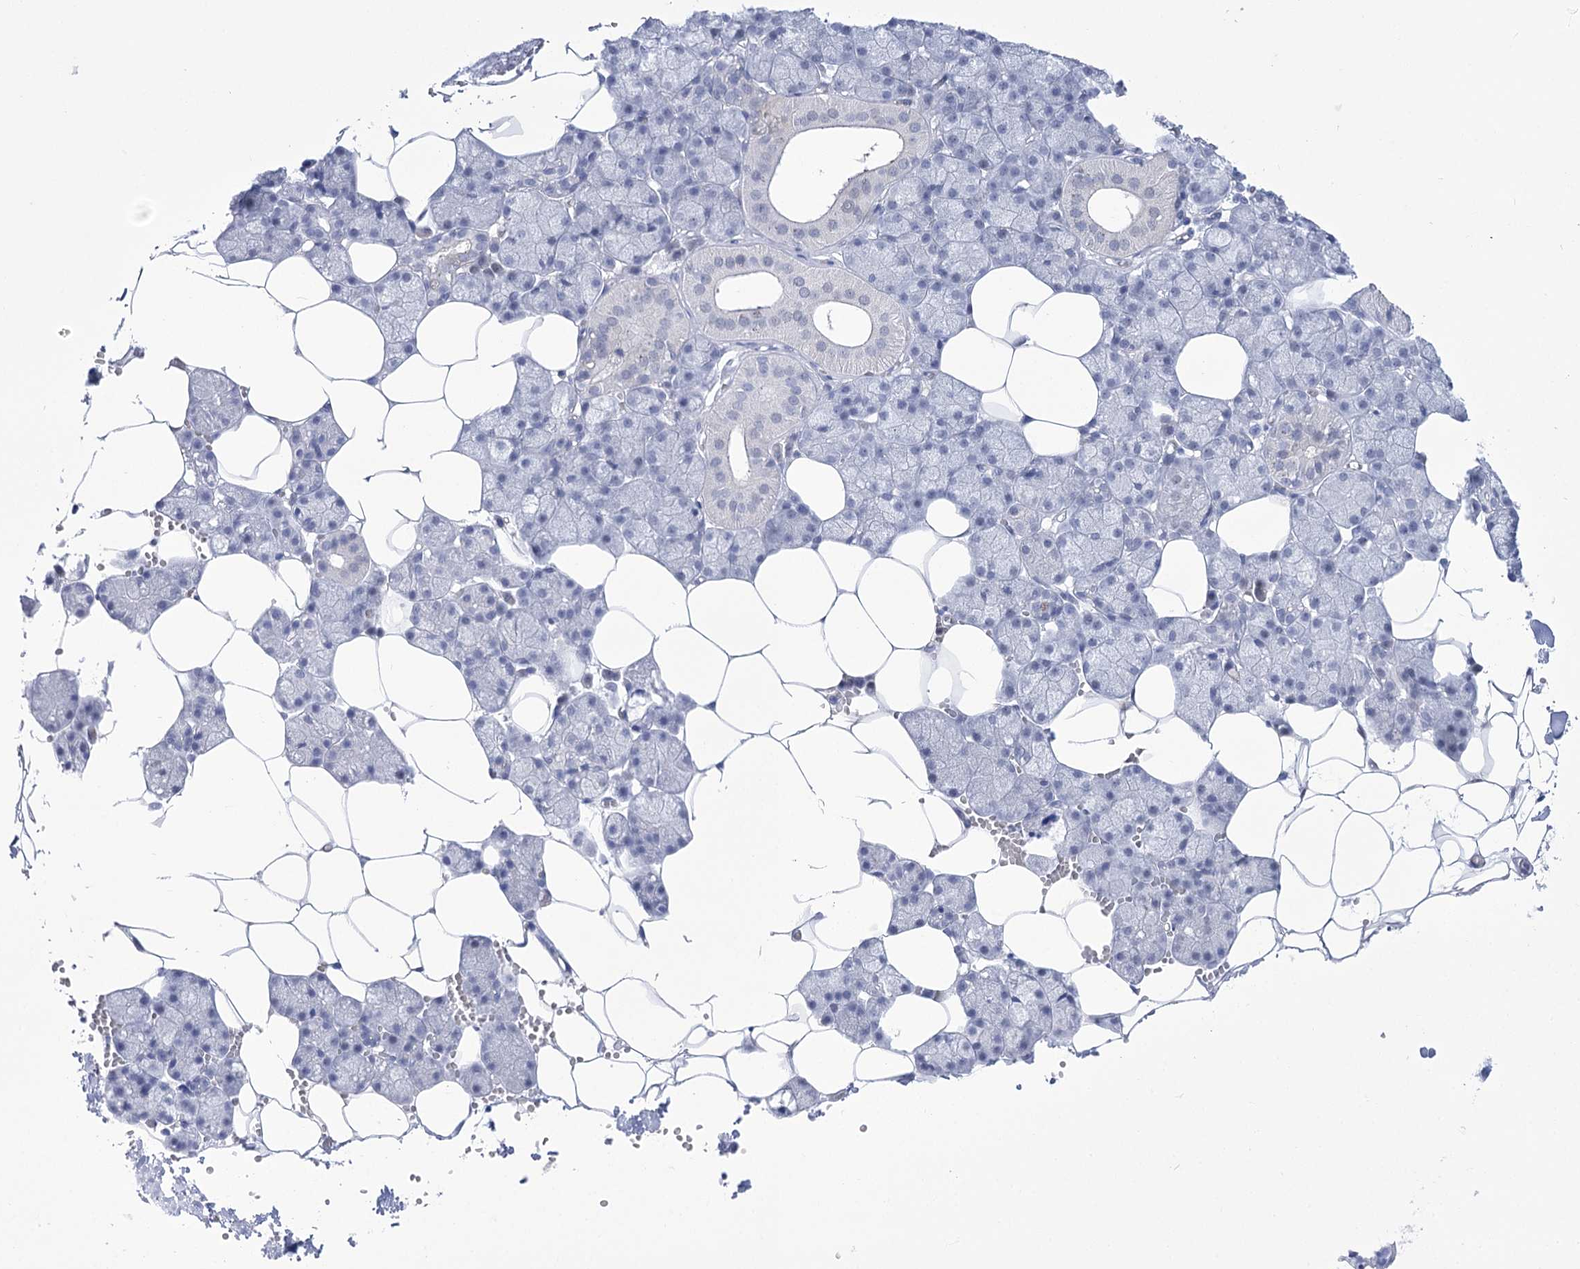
{"staining": {"intensity": "negative", "quantity": "none", "location": "none"}, "tissue": "salivary gland", "cell_type": "Glandular cells", "image_type": "normal", "snomed": [{"axis": "morphology", "description": "Normal tissue, NOS"}, {"axis": "topography", "description": "Salivary gland"}], "caption": "The histopathology image reveals no significant positivity in glandular cells of salivary gland.", "gene": "UBA6", "patient": {"sex": "male", "age": 62}}